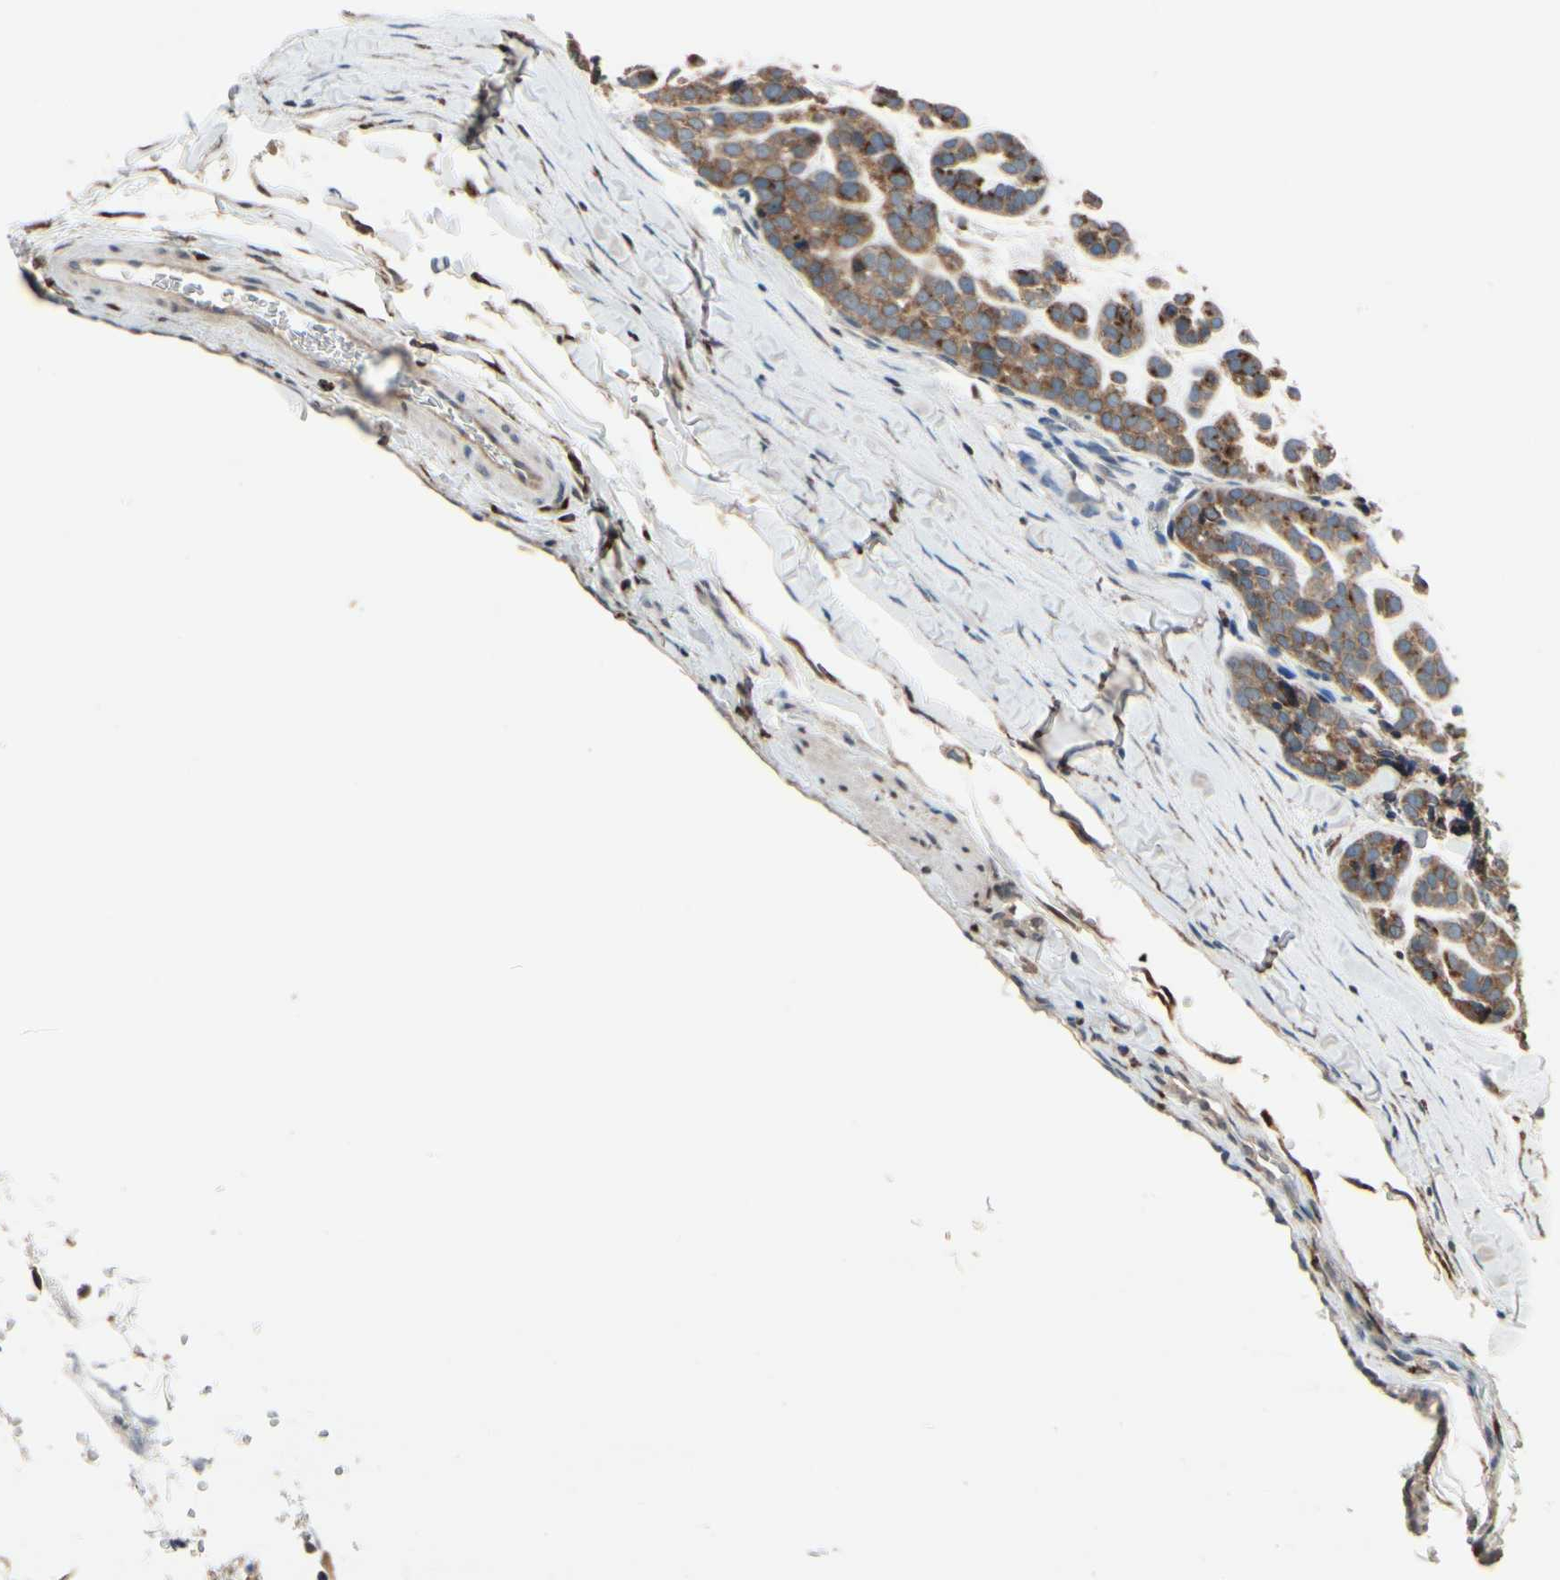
{"staining": {"intensity": "moderate", "quantity": "25%-75%", "location": "cytoplasmic/membranous"}, "tissue": "head and neck cancer", "cell_type": "Tumor cells", "image_type": "cancer", "snomed": [{"axis": "morphology", "description": "Adenocarcinoma, NOS"}, {"axis": "morphology", "description": "Adenoma, NOS"}, {"axis": "topography", "description": "Head-Neck"}], "caption": "Protein expression analysis of human head and neck cancer (adenoma) reveals moderate cytoplasmic/membranous positivity in approximately 25%-75% of tumor cells. (DAB IHC with brightfield microscopy, high magnification).", "gene": "CGREF1", "patient": {"sex": "female", "age": 55}}